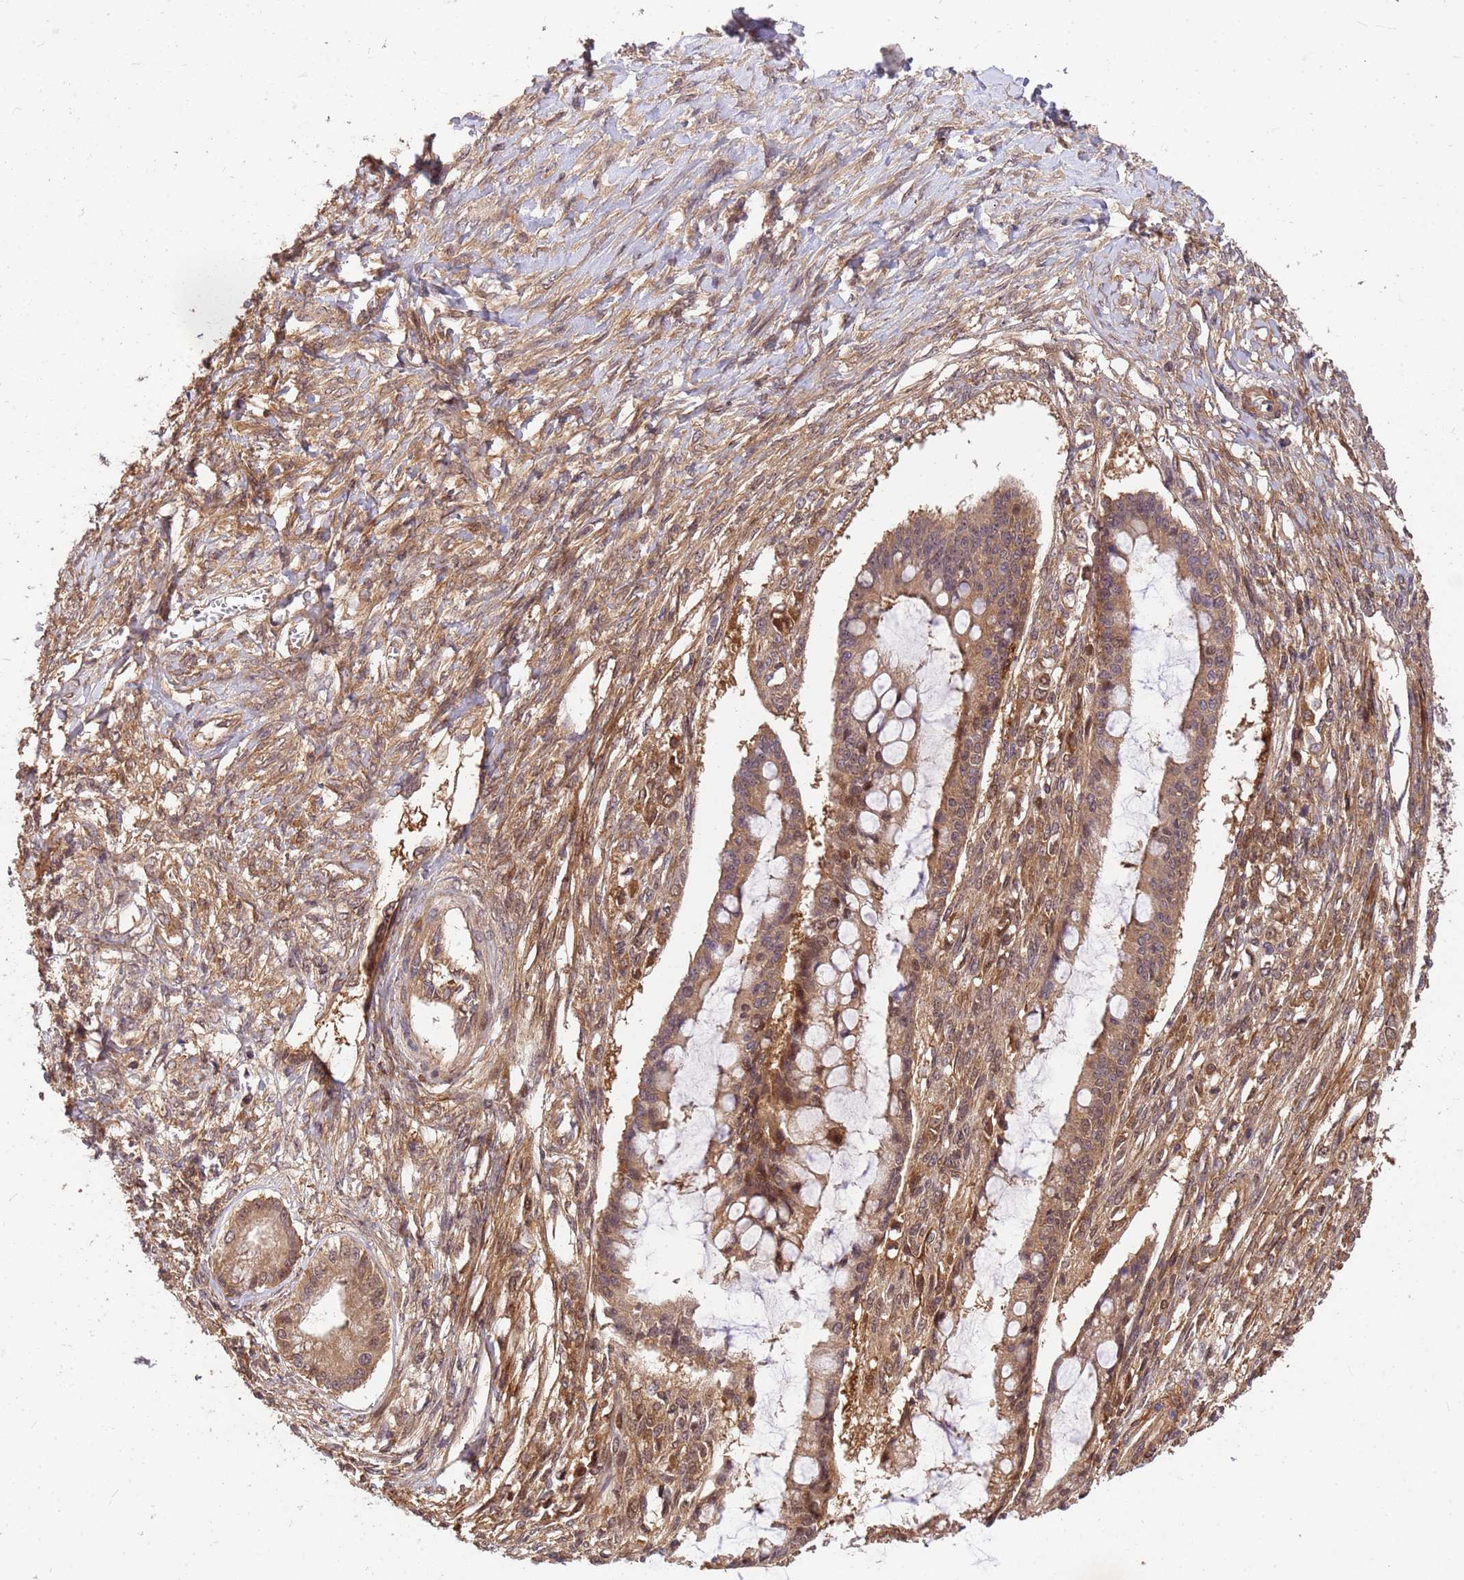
{"staining": {"intensity": "moderate", "quantity": ">75%", "location": "cytoplasmic/membranous"}, "tissue": "ovarian cancer", "cell_type": "Tumor cells", "image_type": "cancer", "snomed": [{"axis": "morphology", "description": "Cystadenocarcinoma, mucinous, NOS"}, {"axis": "topography", "description": "Ovary"}], "caption": "An IHC histopathology image of tumor tissue is shown. Protein staining in brown shows moderate cytoplasmic/membranous positivity in ovarian mucinous cystadenocarcinoma within tumor cells. The protein is shown in brown color, while the nuclei are stained blue.", "gene": "PPP2CB", "patient": {"sex": "female", "age": 73}}